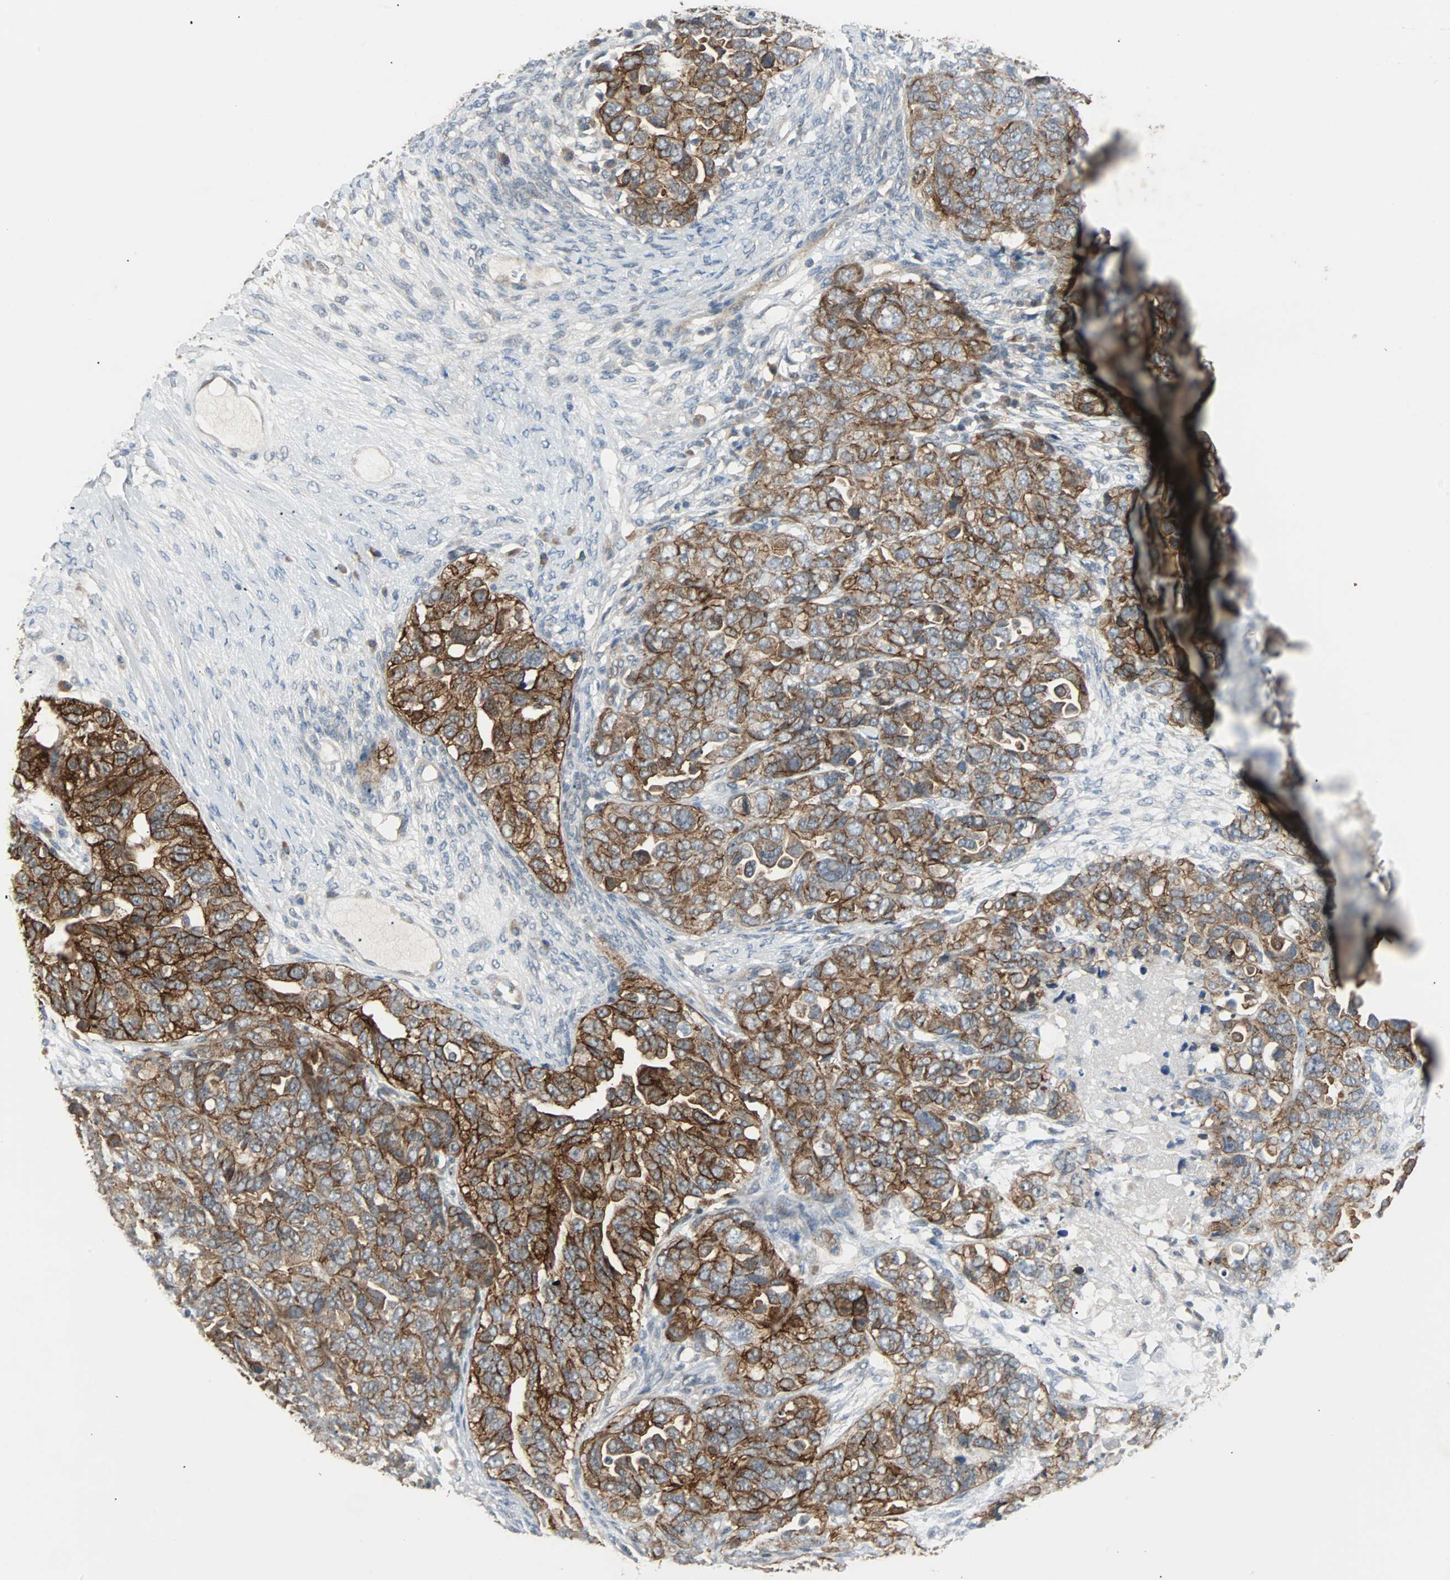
{"staining": {"intensity": "strong", "quantity": ">75%", "location": "cytoplasmic/membranous"}, "tissue": "ovarian cancer", "cell_type": "Tumor cells", "image_type": "cancer", "snomed": [{"axis": "morphology", "description": "Cystadenocarcinoma, serous, NOS"}, {"axis": "topography", "description": "Ovary"}], "caption": "There is high levels of strong cytoplasmic/membranous staining in tumor cells of serous cystadenocarcinoma (ovarian), as demonstrated by immunohistochemical staining (brown color).", "gene": "CMC2", "patient": {"sex": "female", "age": 82}}